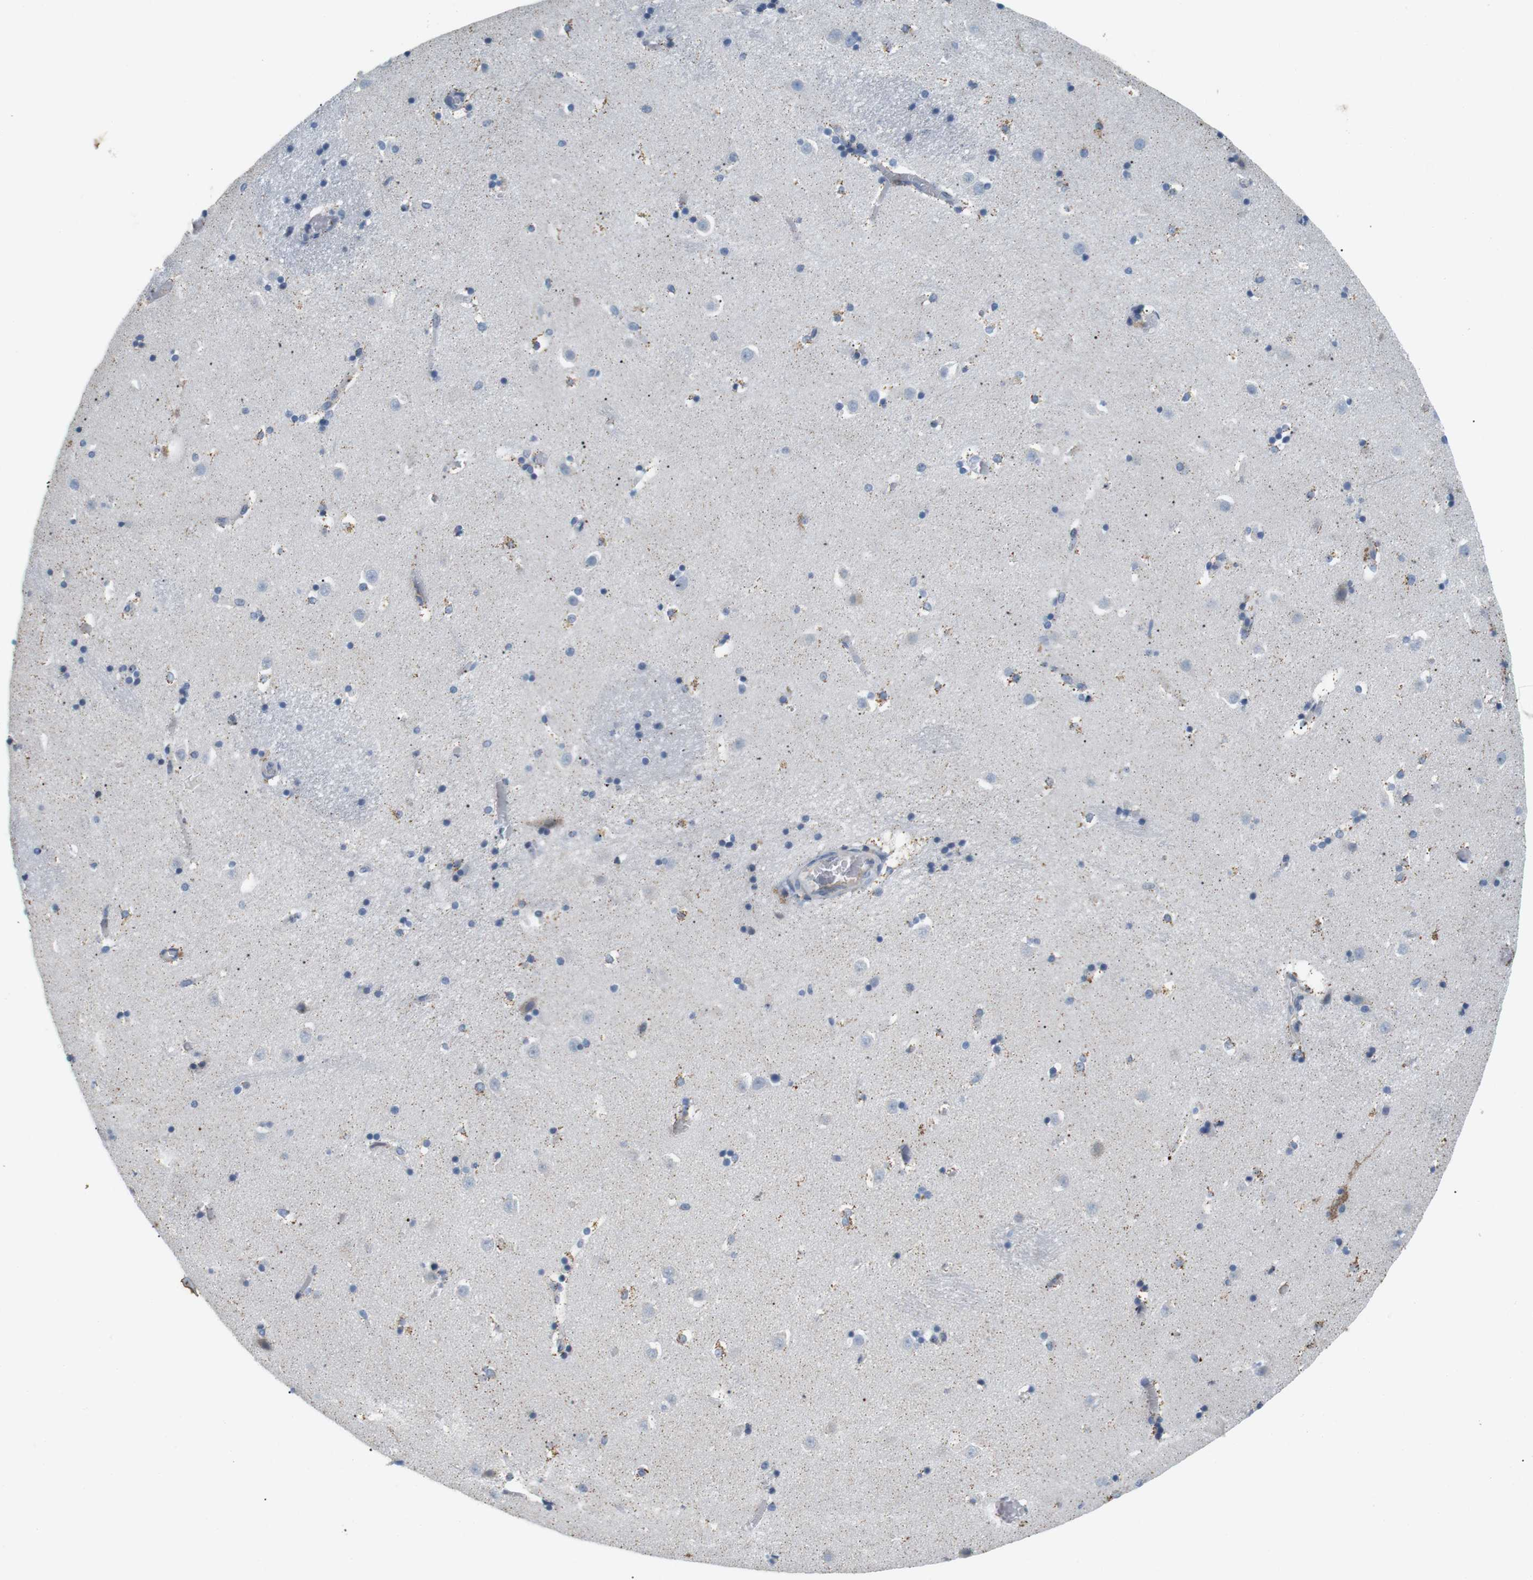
{"staining": {"intensity": "weak", "quantity": "<25%", "location": "cytoplasmic/membranous"}, "tissue": "caudate", "cell_type": "Glial cells", "image_type": "normal", "snomed": [{"axis": "morphology", "description": "Normal tissue, NOS"}, {"axis": "topography", "description": "Lateral ventricle wall"}], "caption": "IHC of benign caudate demonstrates no positivity in glial cells.", "gene": "CD300E", "patient": {"sex": "male", "age": 45}}